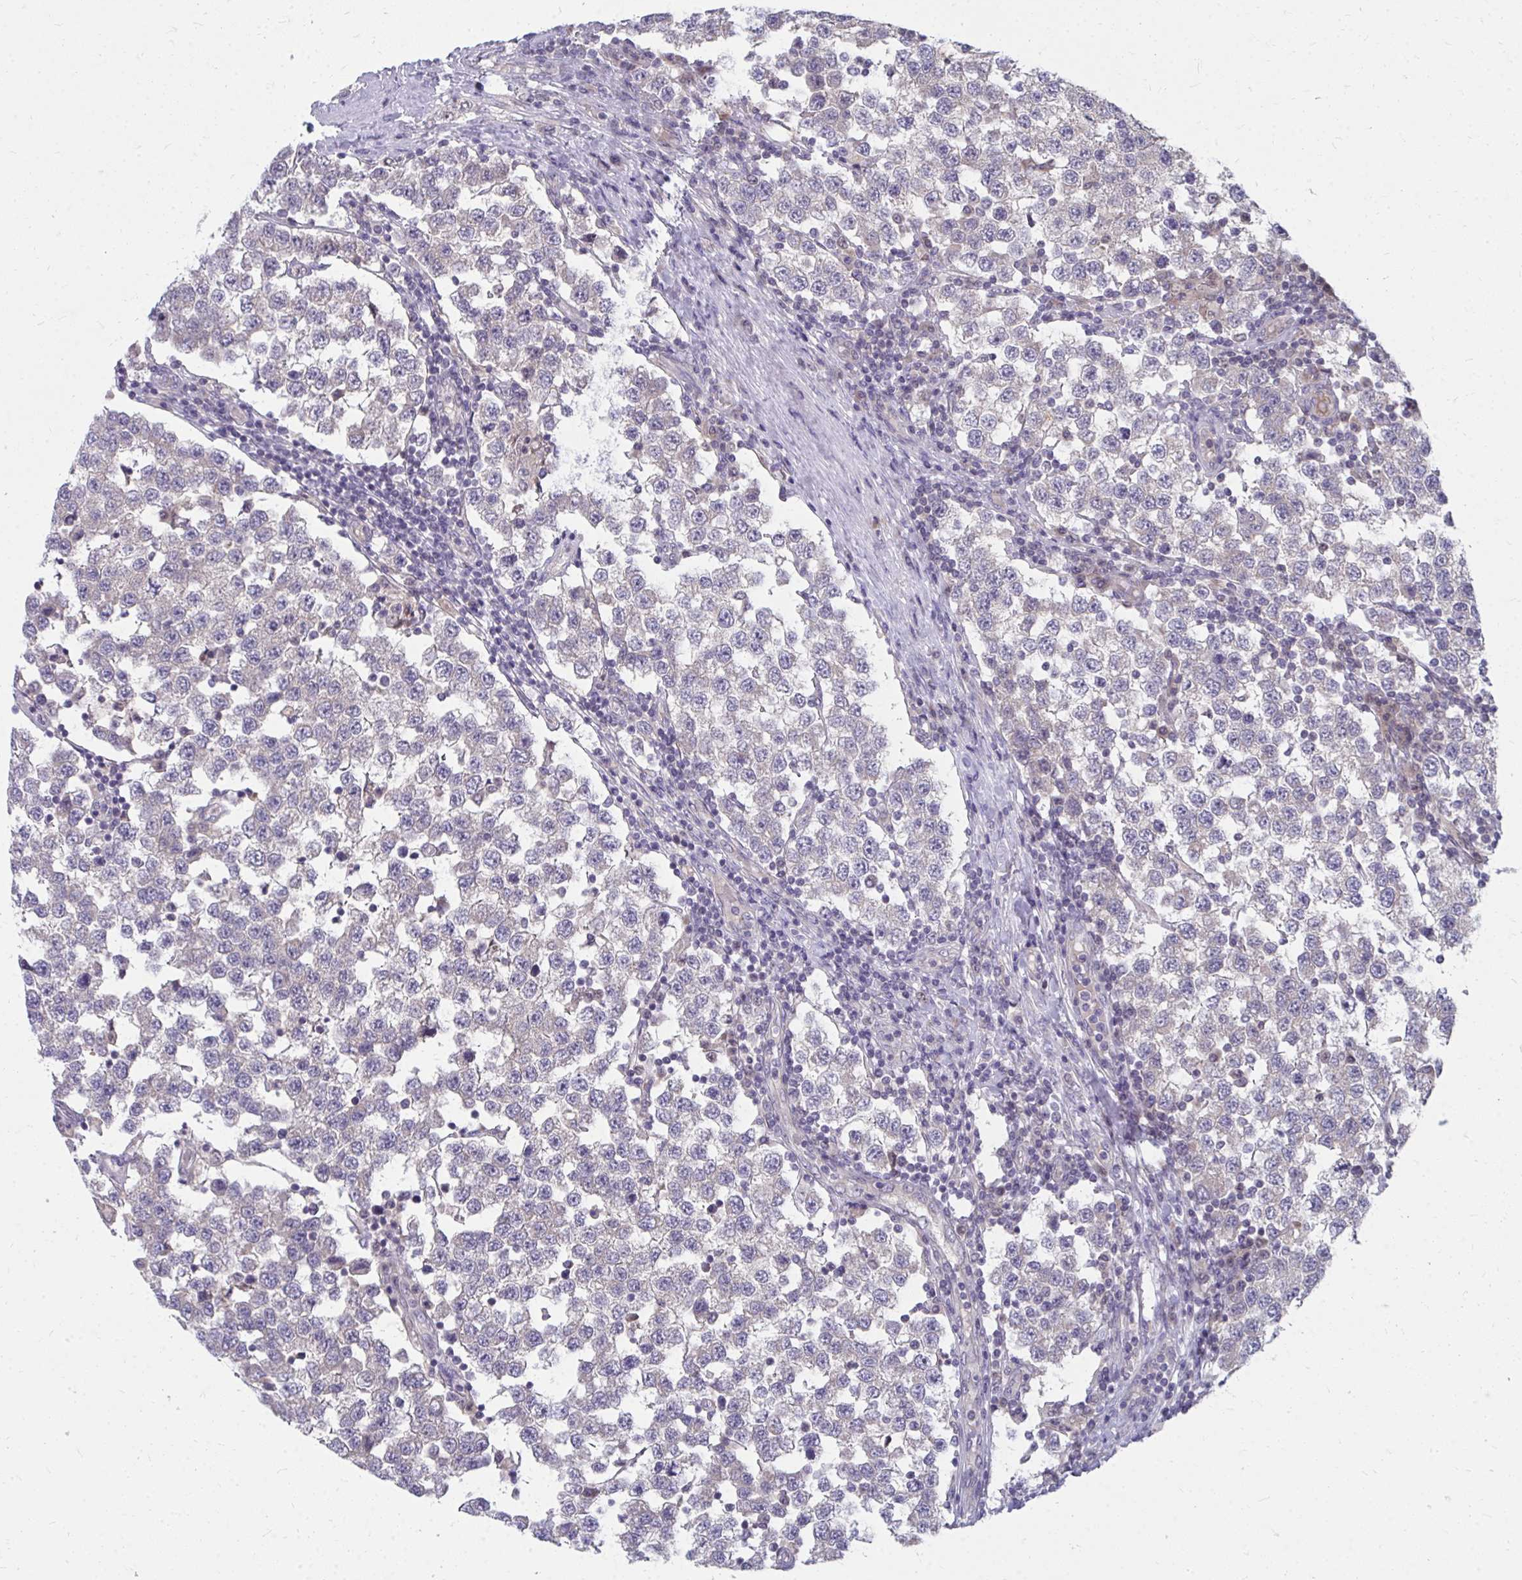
{"staining": {"intensity": "negative", "quantity": "none", "location": "none"}, "tissue": "testis cancer", "cell_type": "Tumor cells", "image_type": "cancer", "snomed": [{"axis": "morphology", "description": "Seminoma, NOS"}, {"axis": "topography", "description": "Testis"}], "caption": "A high-resolution micrograph shows immunohistochemistry (IHC) staining of testis seminoma, which displays no significant positivity in tumor cells. (DAB (3,3'-diaminobenzidine) immunohistochemistry, high magnification).", "gene": "MROH8", "patient": {"sex": "male", "age": 34}}